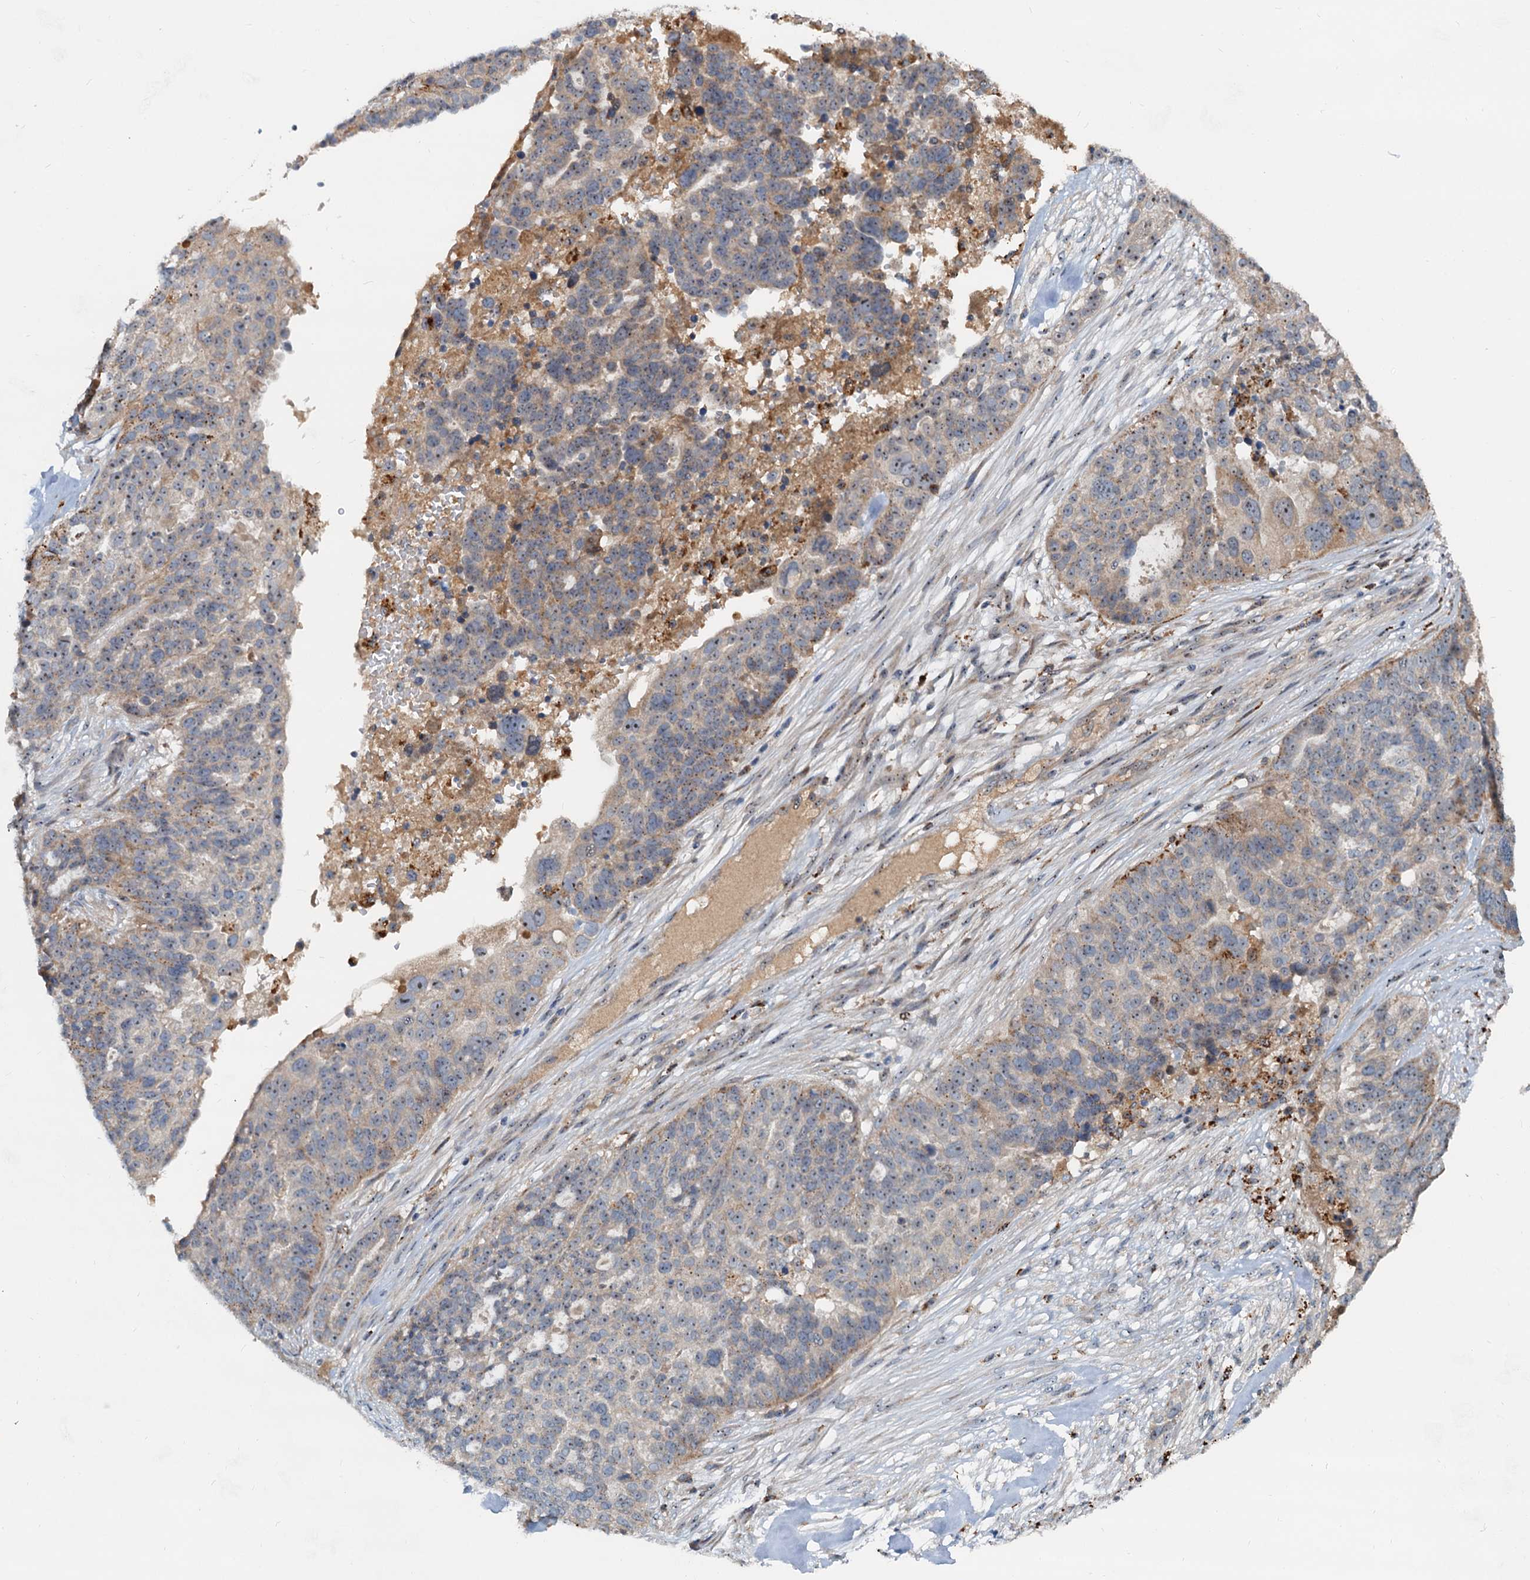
{"staining": {"intensity": "weak", "quantity": "<25%", "location": "nuclear"}, "tissue": "ovarian cancer", "cell_type": "Tumor cells", "image_type": "cancer", "snomed": [{"axis": "morphology", "description": "Cystadenocarcinoma, serous, NOS"}, {"axis": "topography", "description": "Ovary"}], "caption": "The image exhibits no significant positivity in tumor cells of serous cystadenocarcinoma (ovarian).", "gene": "RGS7BP", "patient": {"sex": "female", "age": 59}}